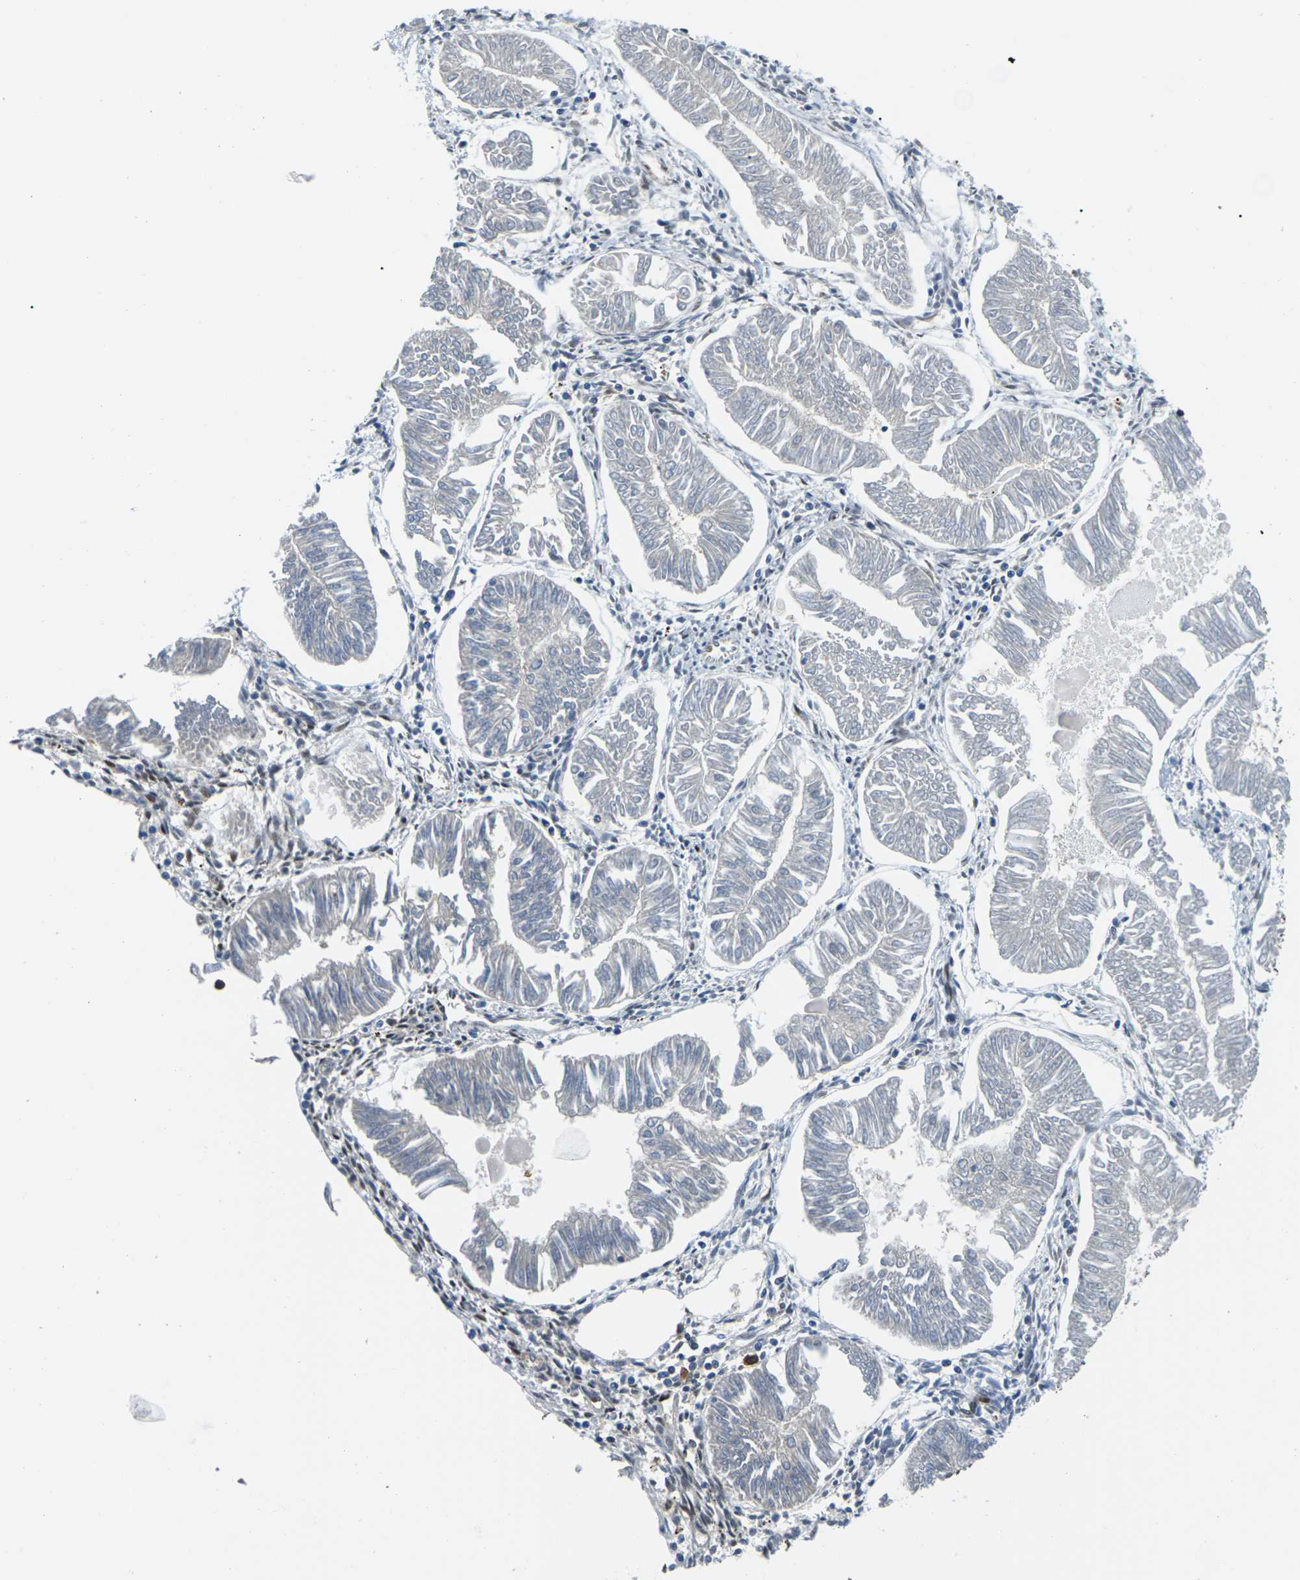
{"staining": {"intensity": "negative", "quantity": "none", "location": "none"}, "tissue": "endometrial cancer", "cell_type": "Tumor cells", "image_type": "cancer", "snomed": [{"axis": "morphology", "description": "Adenocarcinoma, NOS"}, {"axis": "topography", "description": "Endometrium"}], "caption": "Immunohistochemistry (IHC) micrograph of human endometrial cancer (adenocarcinoma) stained for a protein (brown), which reveals no staining in tumor cells. The staining is performed using DAB brown chromogen with nuclei counter-stained in using hematoxylin.", "gene": "PSME3", "patient": {"sex": "female", "age": 53}}